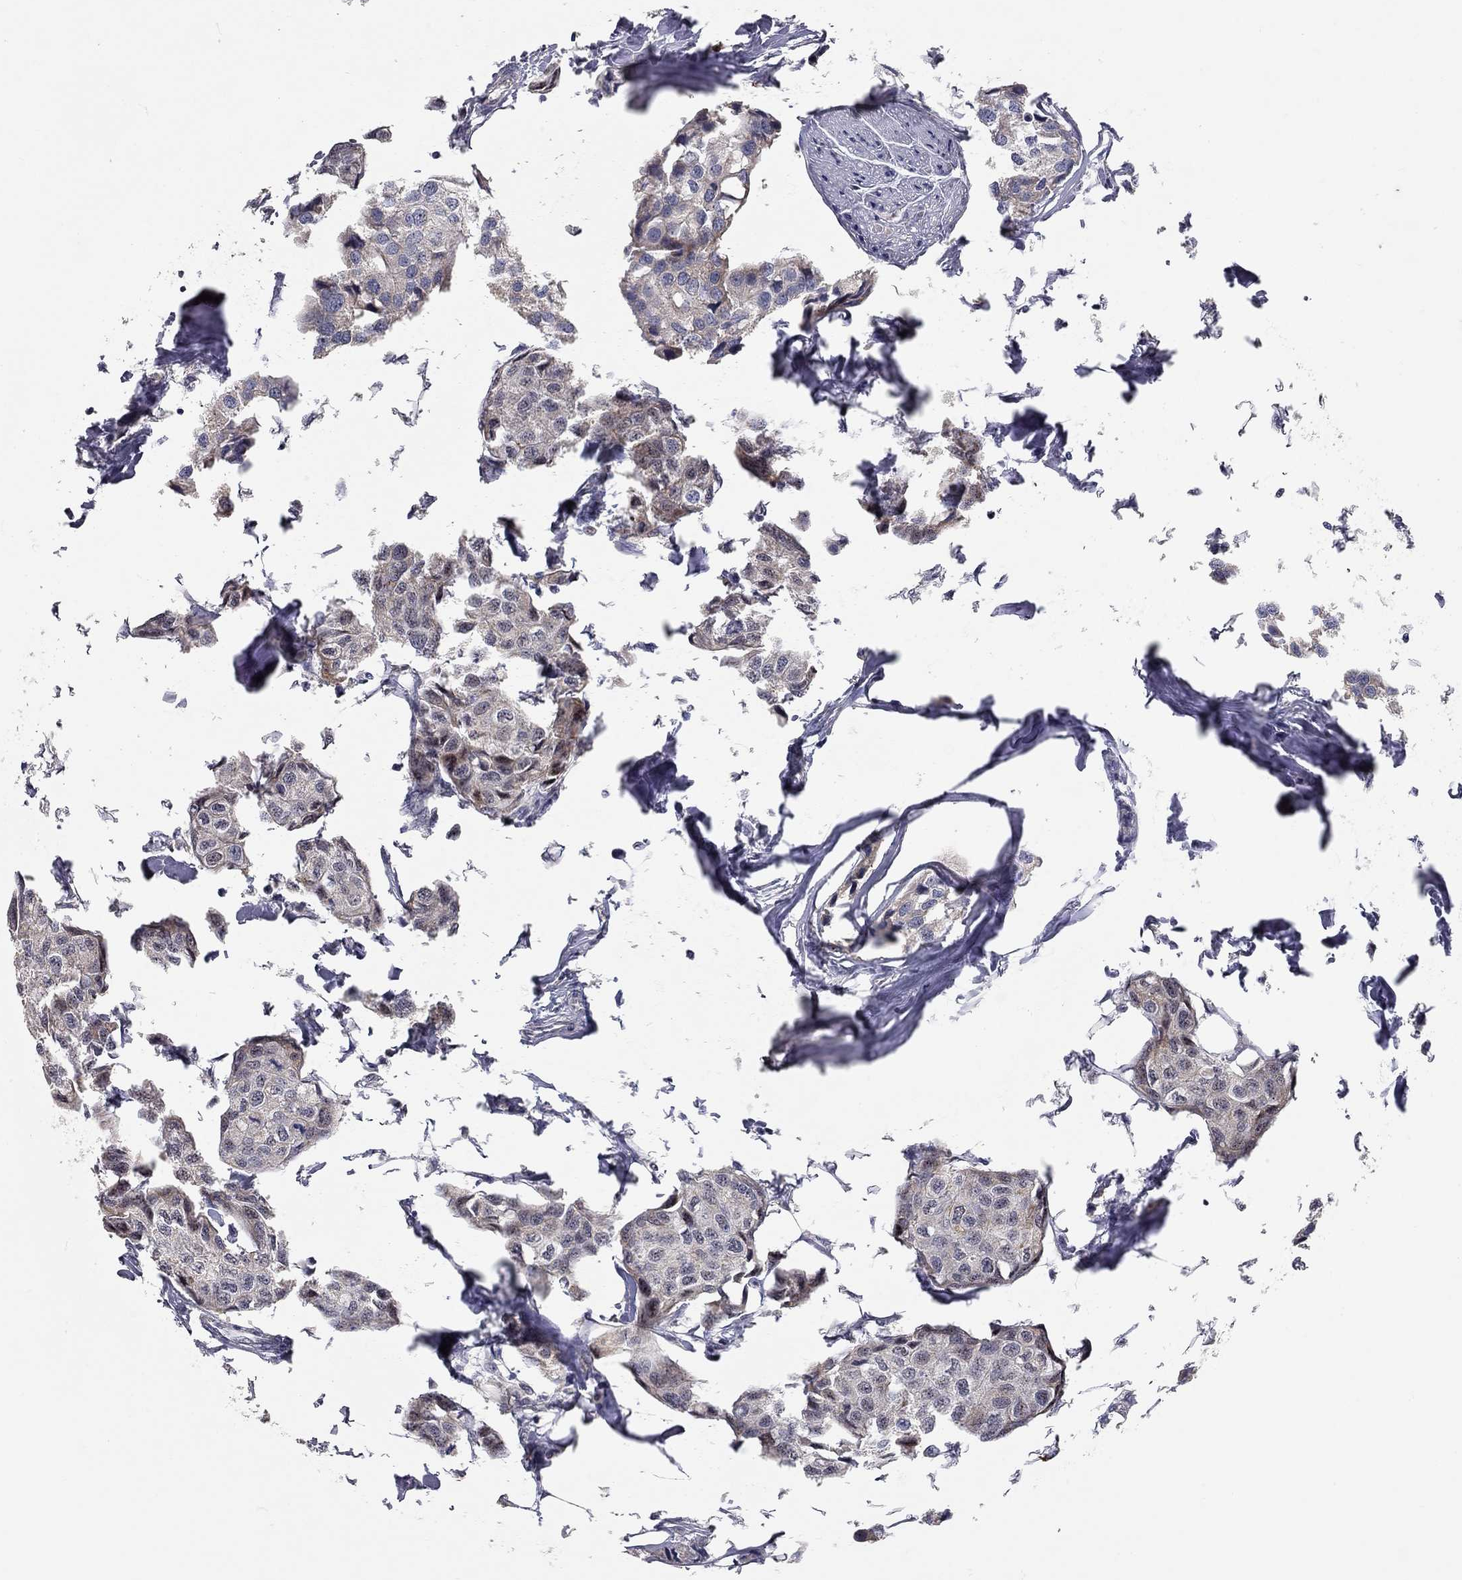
{"staining": {"intensity": "negative", "quantity": "none", "location": "none"}, "tissue": "breast cancer", "cell_type": "Tumor cells", "image_type": "cancer", "snomed": [{"axis": "morphology", "description": "Duct carcinoma"}, {"axis": "topography", "description": "Breast"}], "caption": "Breast intraductal carcinoma was stained to show a protein in brown. There is no significant staining in tumor cells. (Stains: DAB (3,3'-diaminobenzidine) immunohistochemistry (IHC) with hematoxylin counter stain, Microscopy: brightfield microscopy at high magnification).", "gene": "XAGE2", "patient": {"sex": "female", "age": 80}}